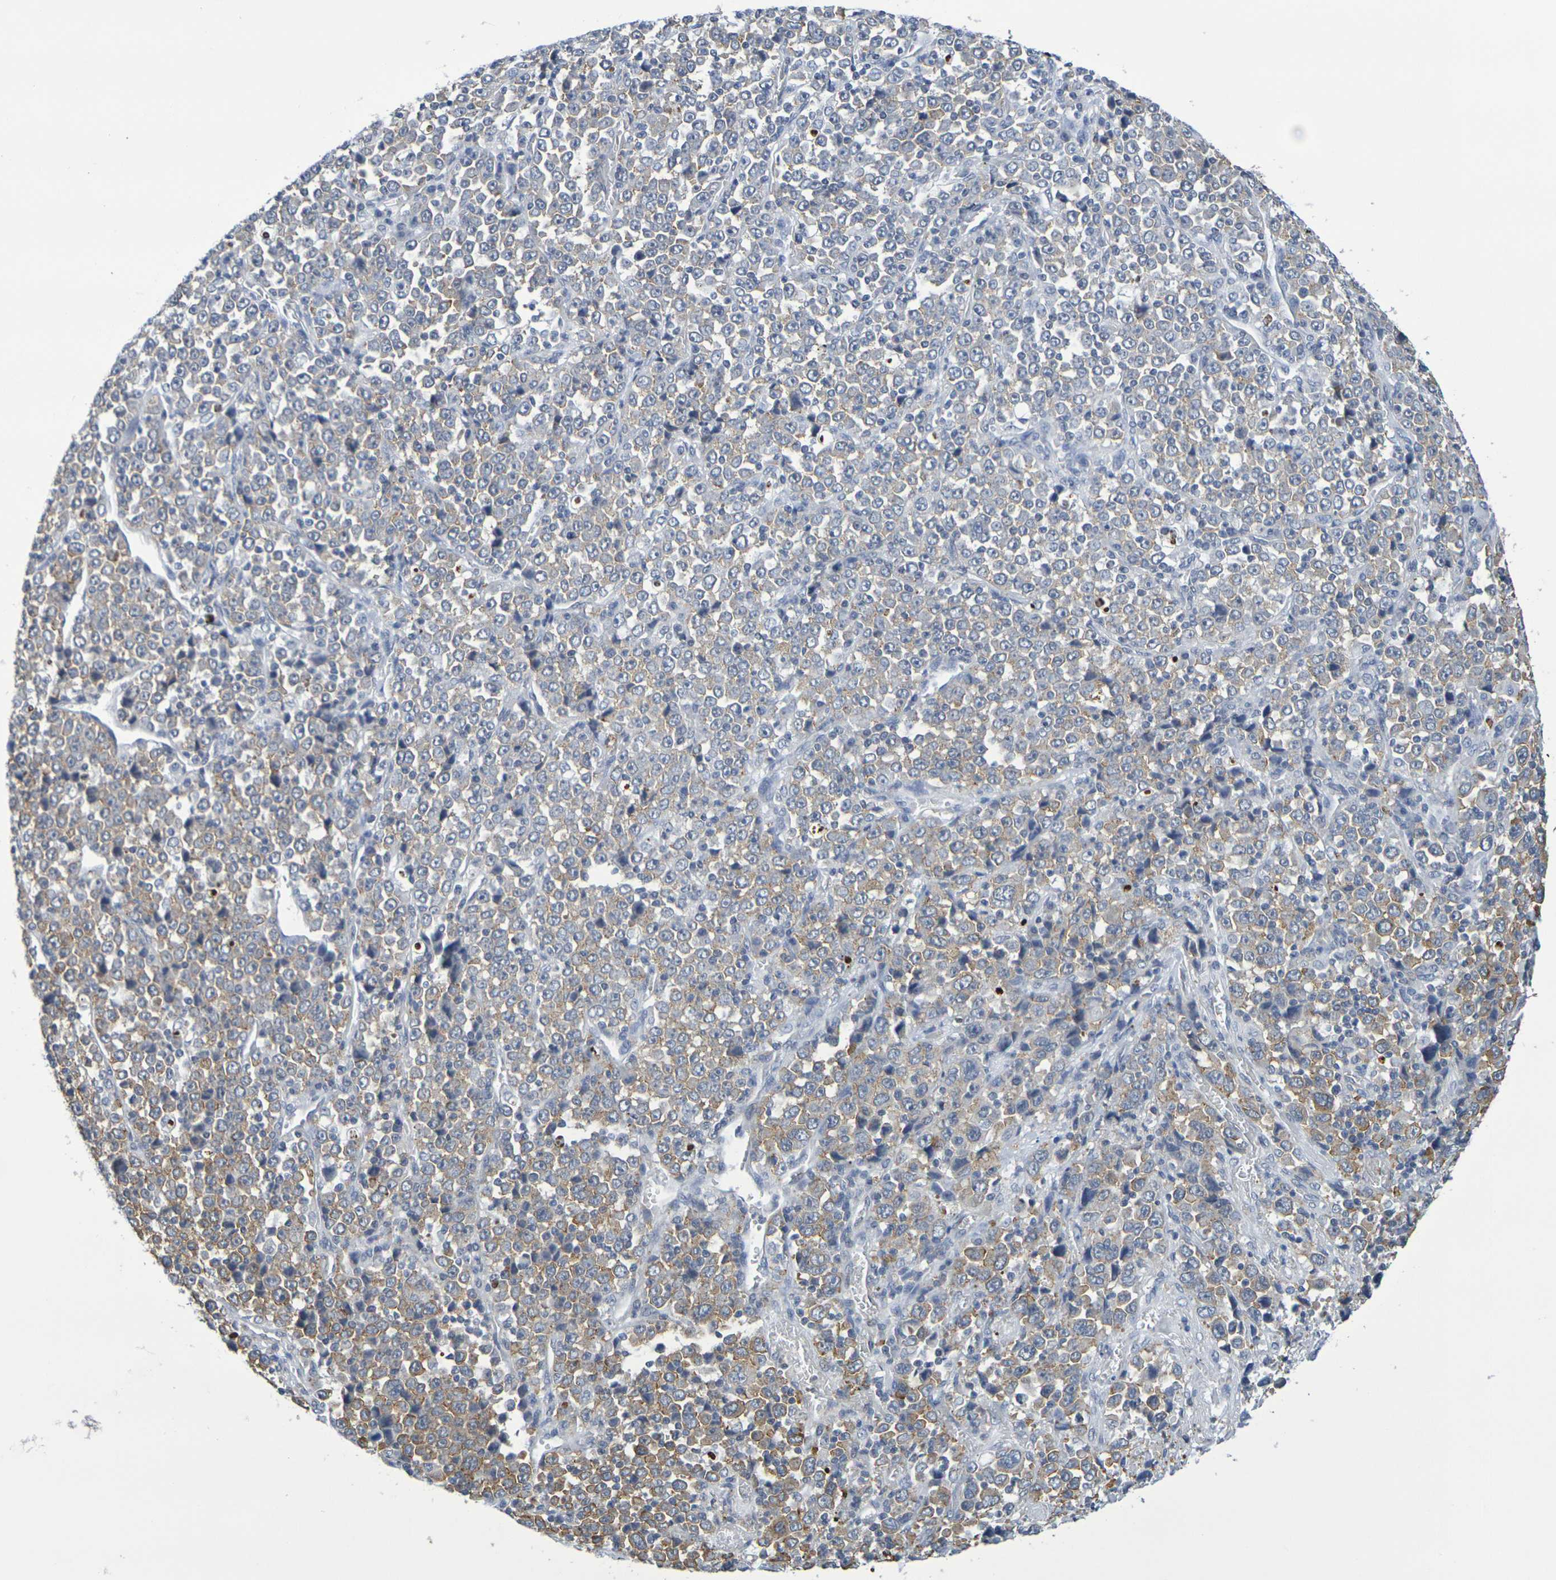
{"staining": {"intensity": "moderate", "quantity": ">75%", "location": "cytoplasmic/membranous"}, "tissue": "stomach cancer", "cell_type": "Tumor cells", "image_type": "cancer", "snomed": [{"axis": "morphology", "description": "Normal tissue, NOS"}, {"axis": "morphology", "description": "Adenocarcinoma, NOS"}, {"axis": "topography", "description": "Stomach, upper"}, {"axis": "topography", "description": "Stomach"}], "caption": "Stomach cancer was stained to show a protein in brown. There is medium levels of moderate cytoplasmic/membranous positivity in approximately >75% of tumor cells.", "gene": "CHRNB1", "patient": {"sex": "male", "age": 59}}